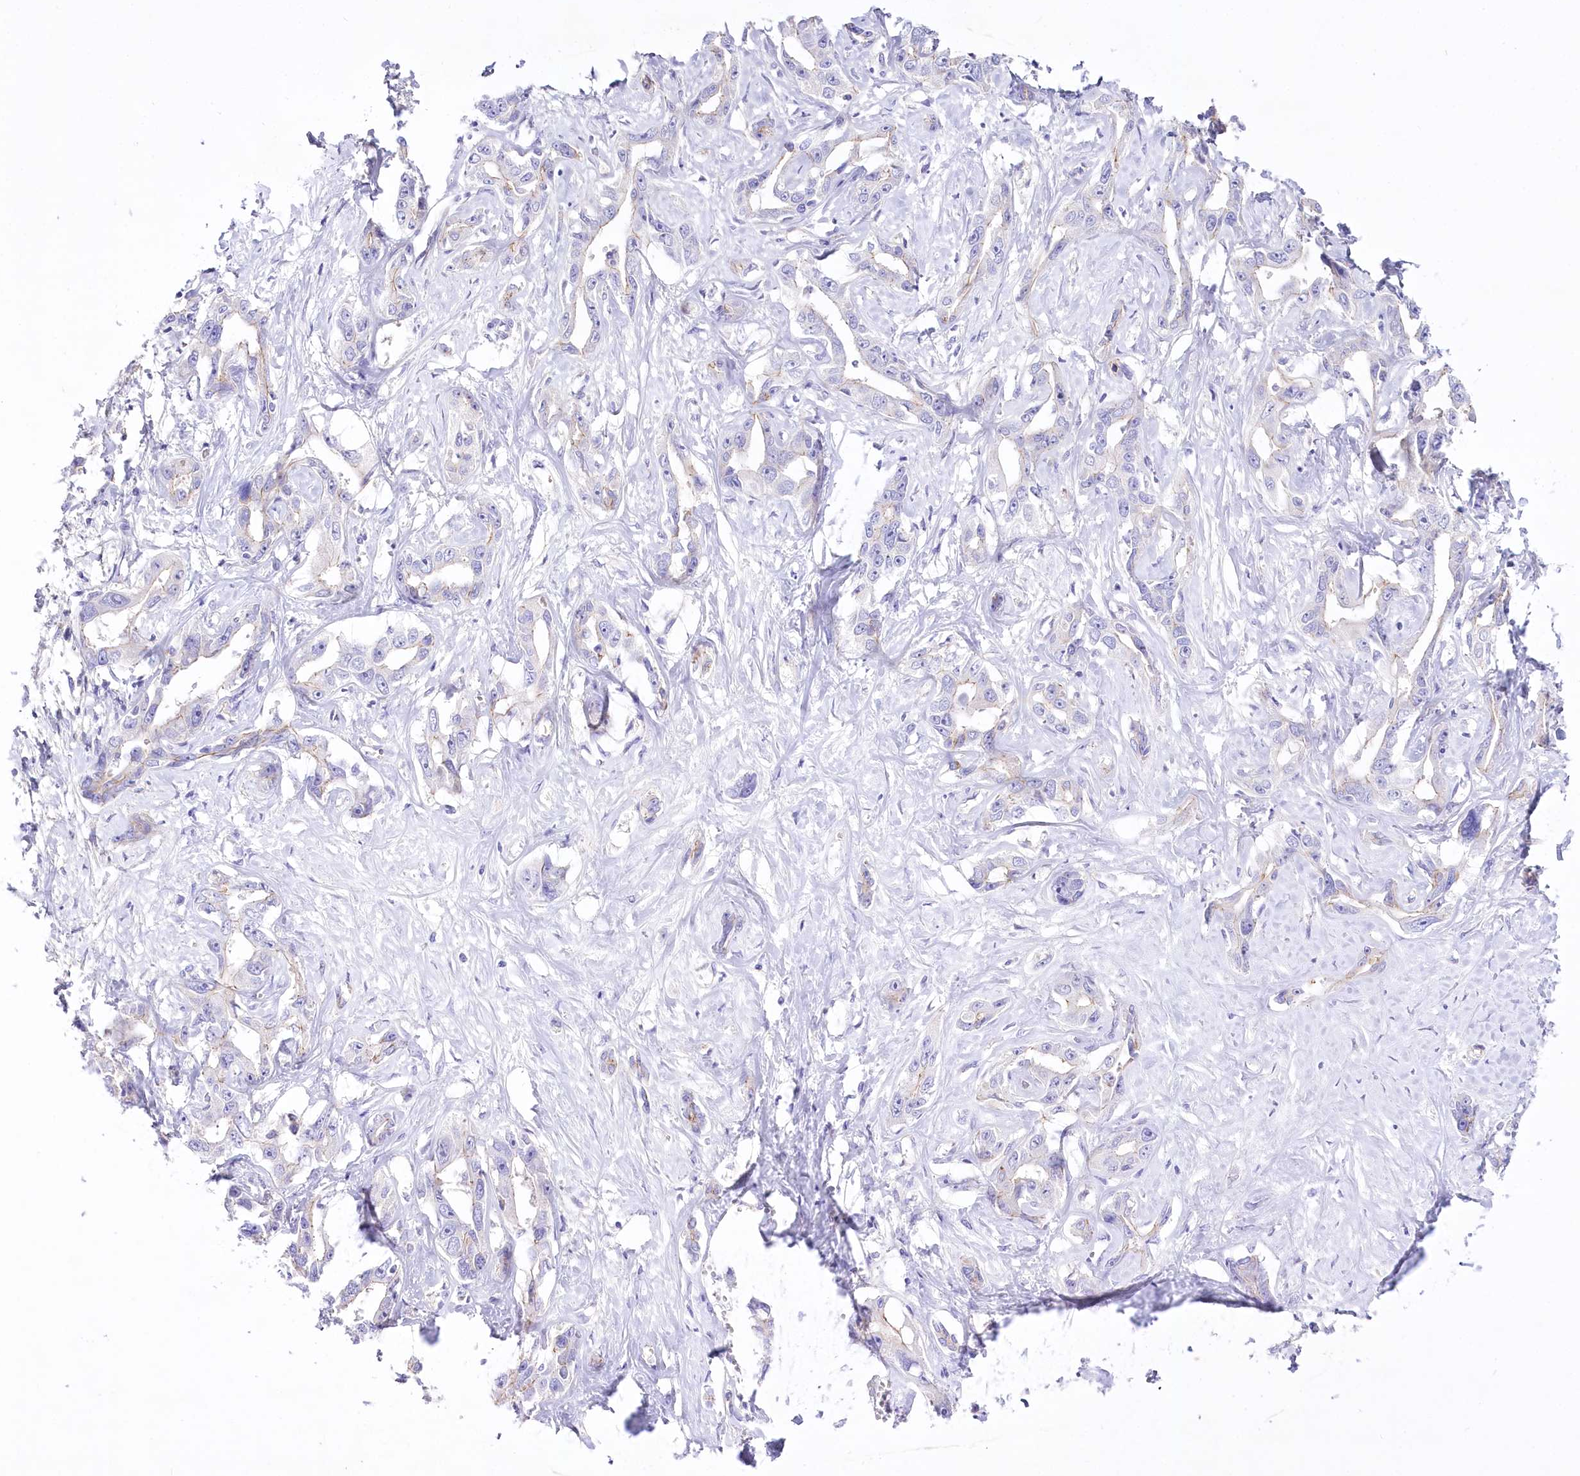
{"staining": {"intensity": "negative", "quantity": "none", "location": "none"}, "tissue": "liver cancer", "cell_type": "Tumor cells", "image_type": "cancer", "snomed": [{"axis": "morphology", "description": "Cholangiocarcinoma"}, {"axis": "topography", "description": "Liver"}], "caption": "High power microscopy histopathology image of an IHC micrograph of liver cholangiocarcinoma, revealing no significant expression in tumor cells. The staining is performed using DAB (3,3'-diaminobenzidine) brown chromogen with nuclei counter-stained in using hematoxylin.", "gene": "LRRC34", "patient": {"sex": "male", "age": 59}}